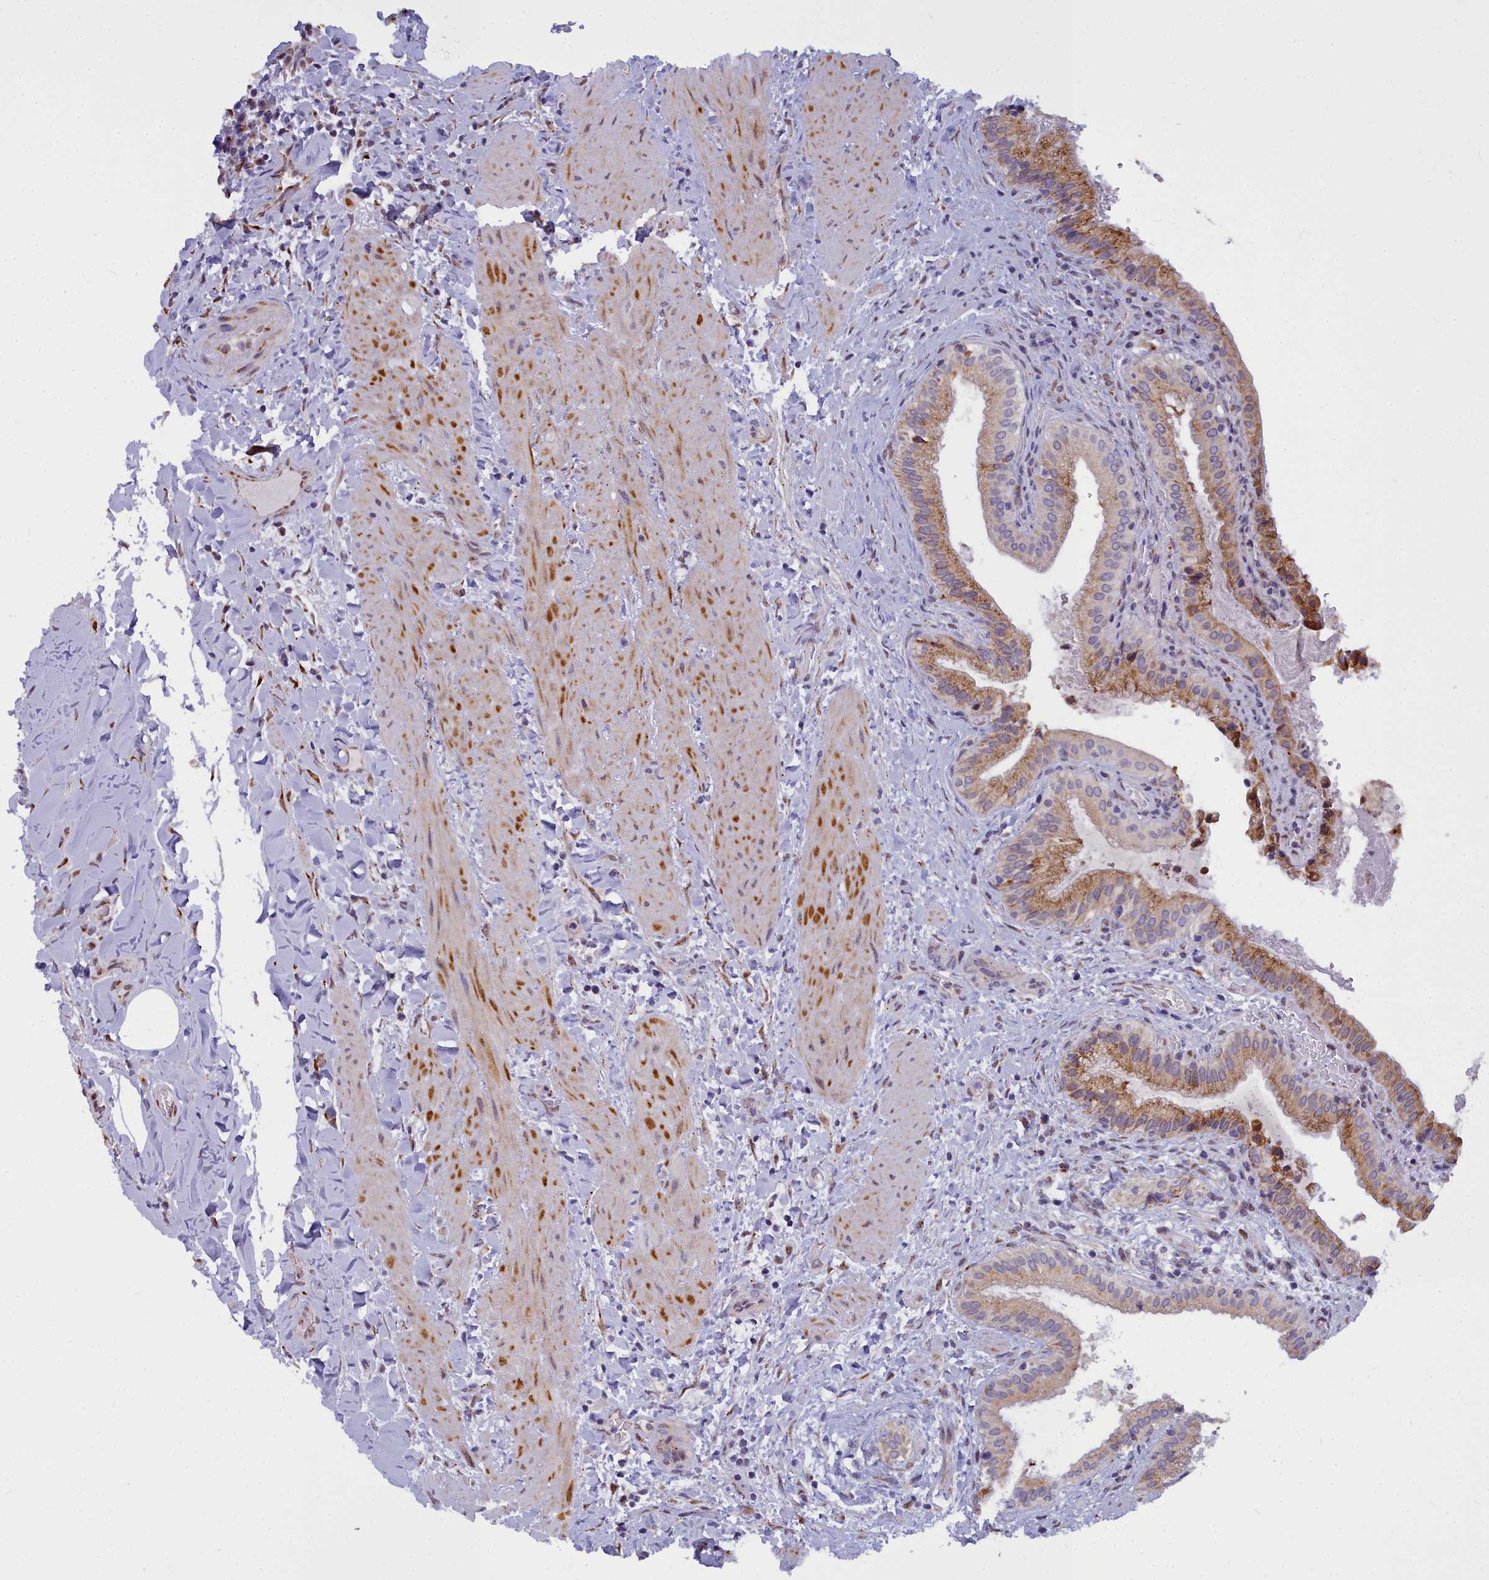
{"staining": {"intensity": "moderate", "quantity": "25%-75%", "location": "cytoplasmic/membranous"}, "tissue": "gallbladder", "cell_type": "Glandular cells", "image_type": "normal", "snomed": [{"axis": "morphology", "description": "Normal tissue, NOS"}, {"axis": "topography", "description": "Gallbladder"}], "caption": "Immunohistochemical staining of normal human gallbladder demonstrates medium levels of moderate cytoplasmic/membranous expression in about 25%-75% of glandular cells.", "gene": "WDPCP", "patient": {"sex": "male", "age": 24}}